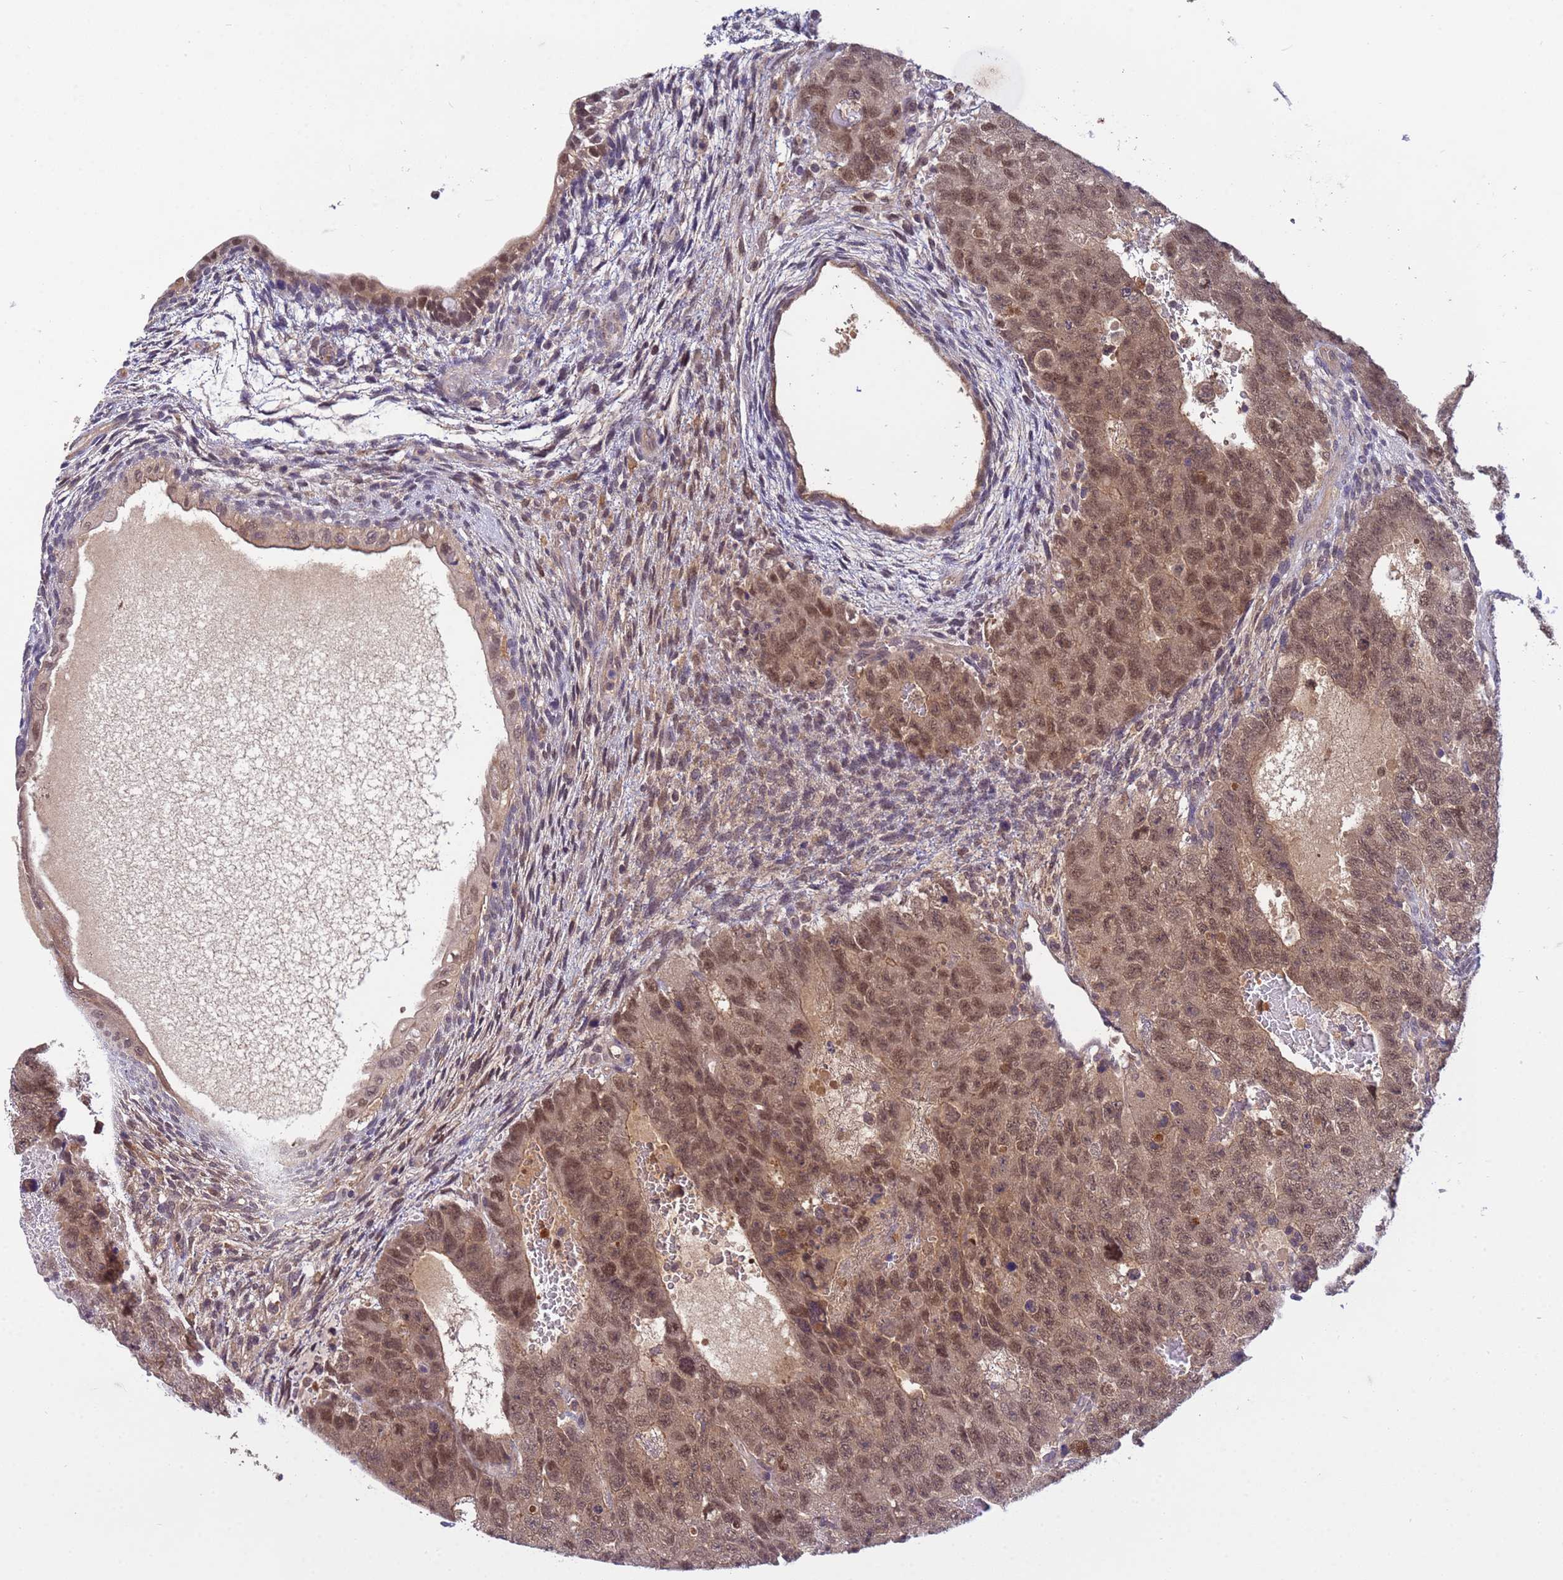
{"staining": {"intensity": "moderate", "quantity": ">75%", "location": "cytoplasmic/membranous,nuclear"}, "tissue": "testis cancer", "cell_type": "Tumor cells", "image_type": "cancer", "snomed": [{"axis": "morphology", "description": "Carcinoma, Embryonal, NOS"}, {"axis": "topography", "description": "Testis"}], "caption": "Immunohistochemical staining of human testis cancer (embryonal carcinoma) demonstrates medium levels of moderate cytoplasmic/membranous and nuclear protein expression in about >75% of tumor cells. The staining is performed using DAB (3,3'-diaminobenzidine) brown chromogen to label protein expression. The nuclei are counter-stained blue using hematoxylin.", "gene": "NPEPPS", "patient": {"sex": "male", "age": 26}}